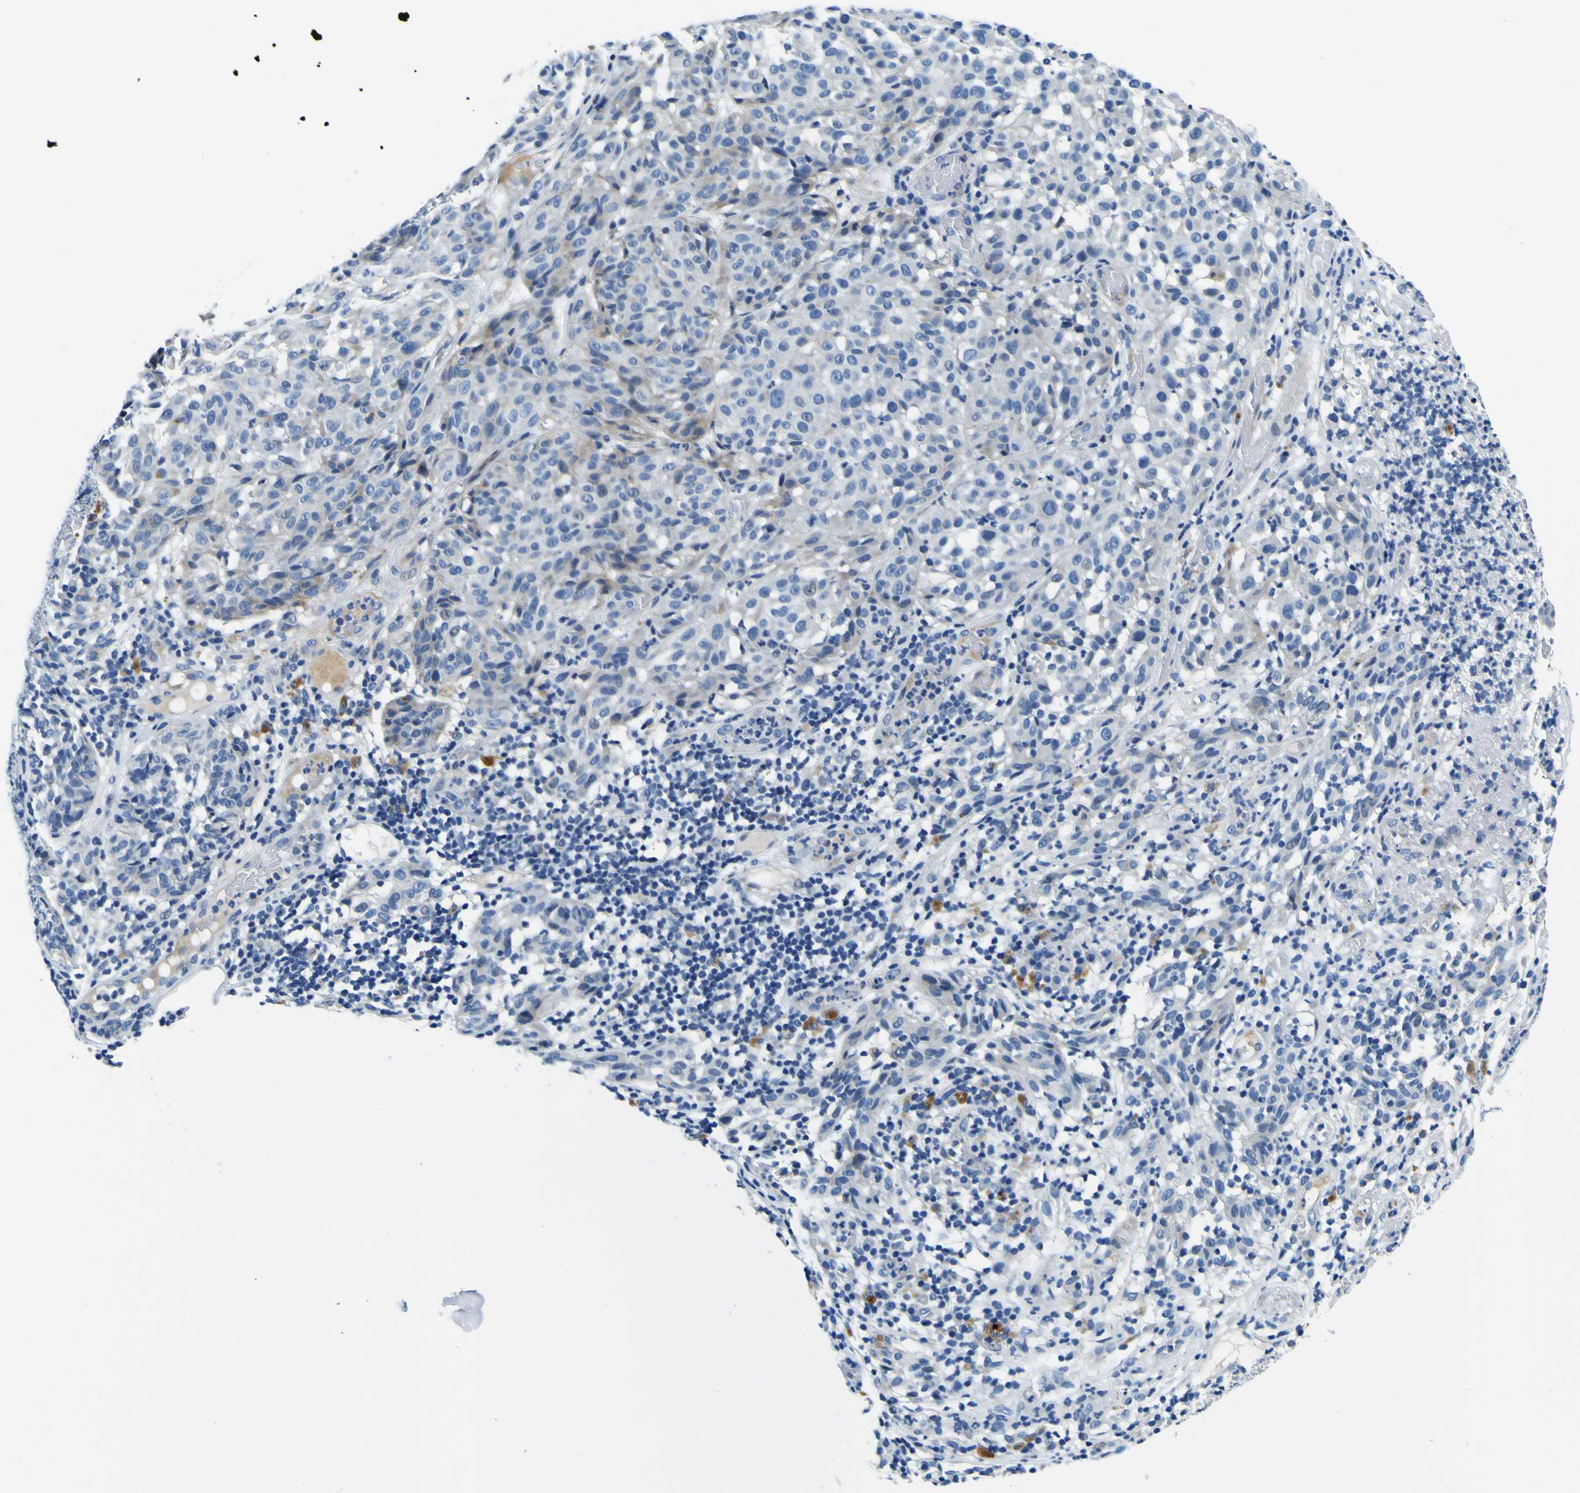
{"staining": {"intensity": "negative", "quantity": "none", "location": "none"}, "tissue": "melanoma", "cell_type": "Tumor cells", "image_type": "cancer", "snomed": [{"axis": "morphology", "description": "Malignant melanoma, NOS"}, {"axis": "topography", "description": "Skin"}], "caption": "A high-resolution photomicrograph shows immunohistochemistry staining of melanoma, which shows no significant positivity in tumor cells. (Brightfield microscopy of DAB (3,3'-diaminobenzidine) IHC at high magnification).", "gene": "ADGRA2", "patient": {"sex": "female", "age": 46}}